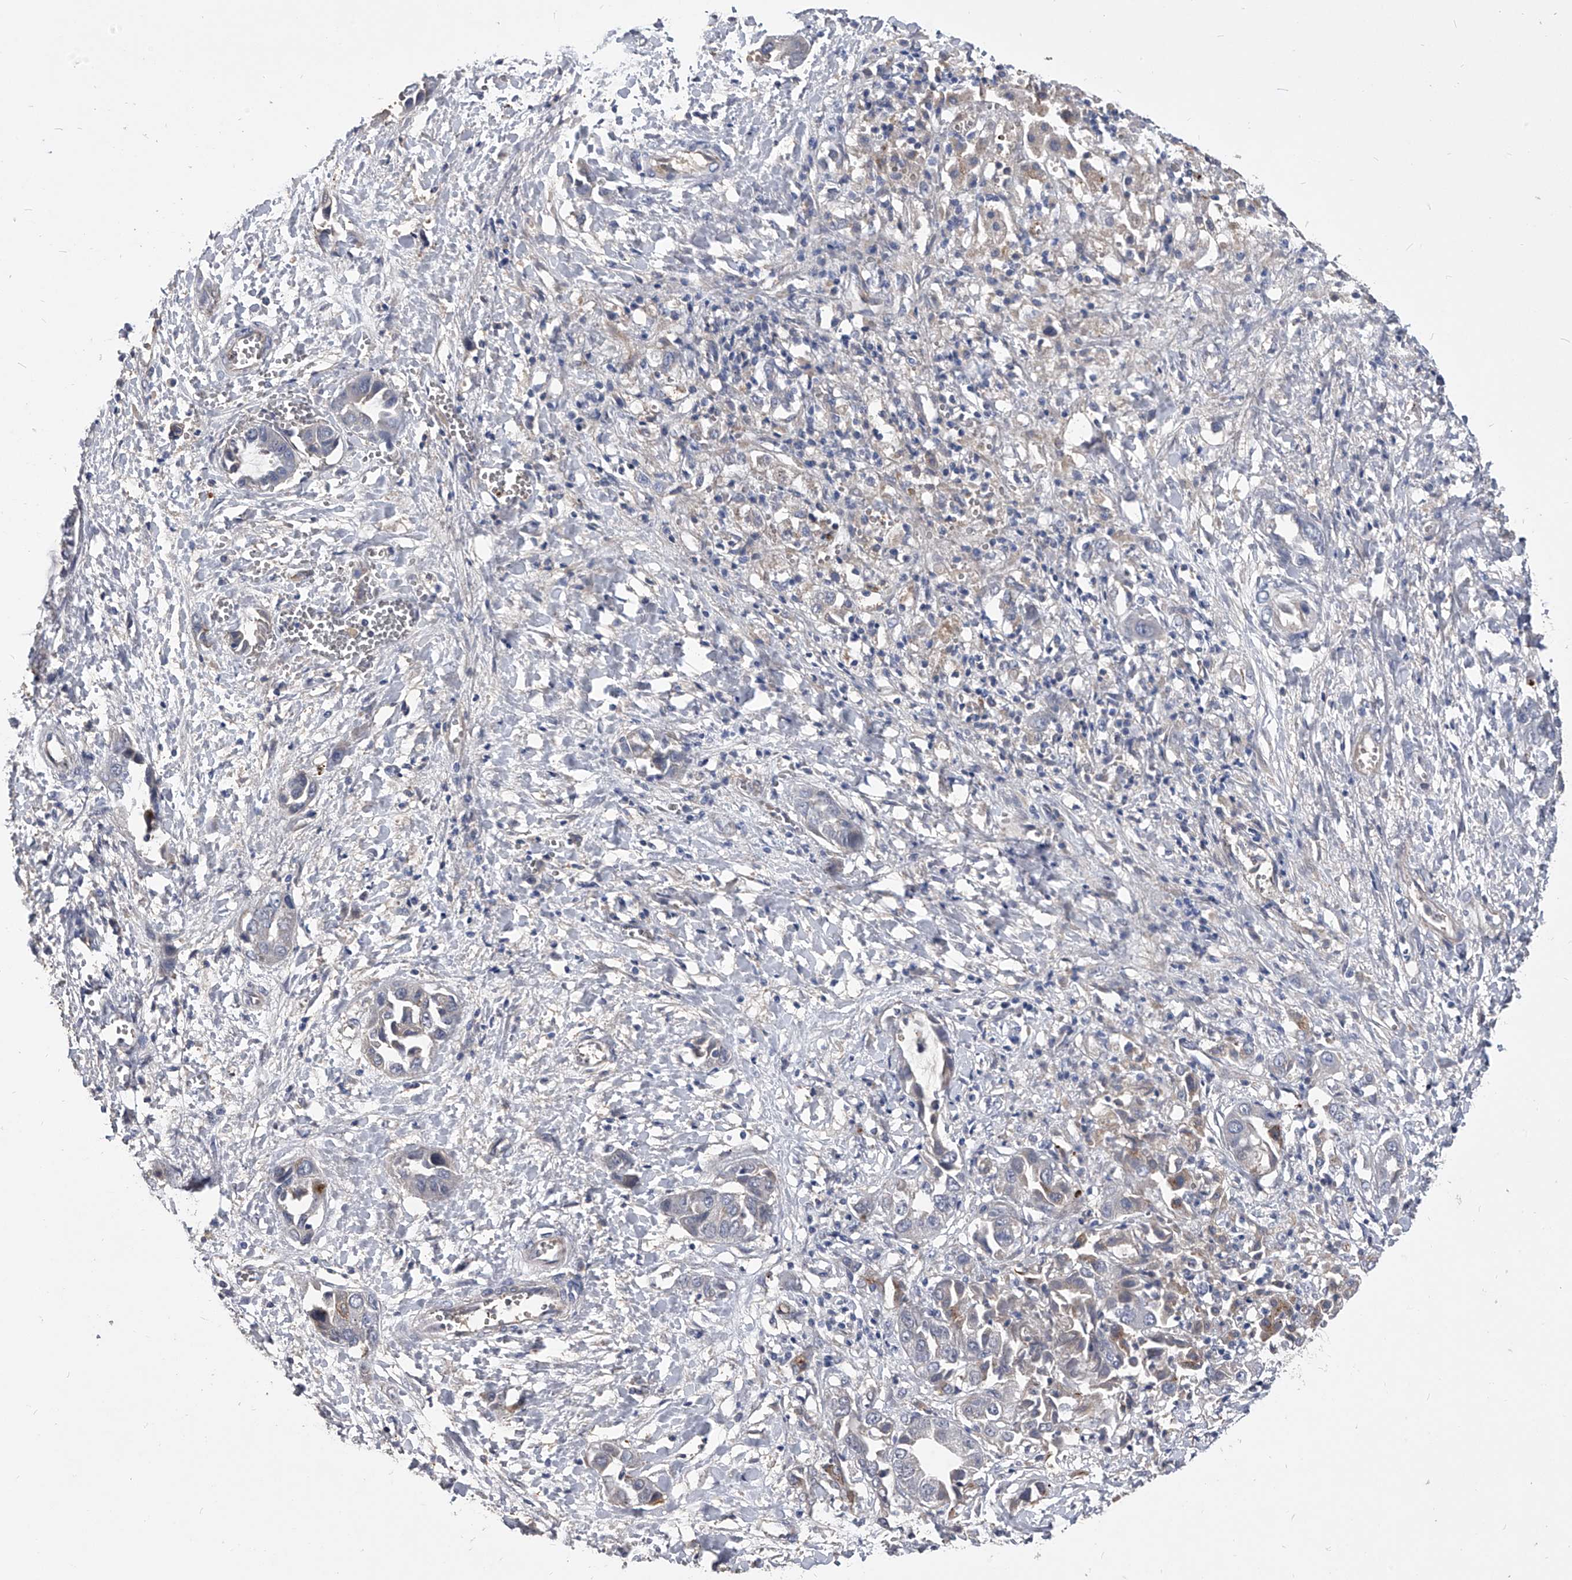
{"staining": {"intensity": "weak", "quantity": "<25%", "location": "cytoplasmic/membranous"}, "tissue": "liver cancer", "cell_type": "Tumor cells", "image_type": "cancer", "snomed": [{"axis": "morphology", "description": "Cholangiocarcinoma"}, {"axis": "topography", "description": "Liver"}], "caption": "High power microscopy image of an immunohistochemistry micrograph of liver cancer, revealing no significant staining in tumor cells. (DAB immunohistochemistry (IHC) visualized using brightfield microscopy, high magnification).", "gene": "MDN1", "patient": {"sex": "female", "age": 52}}